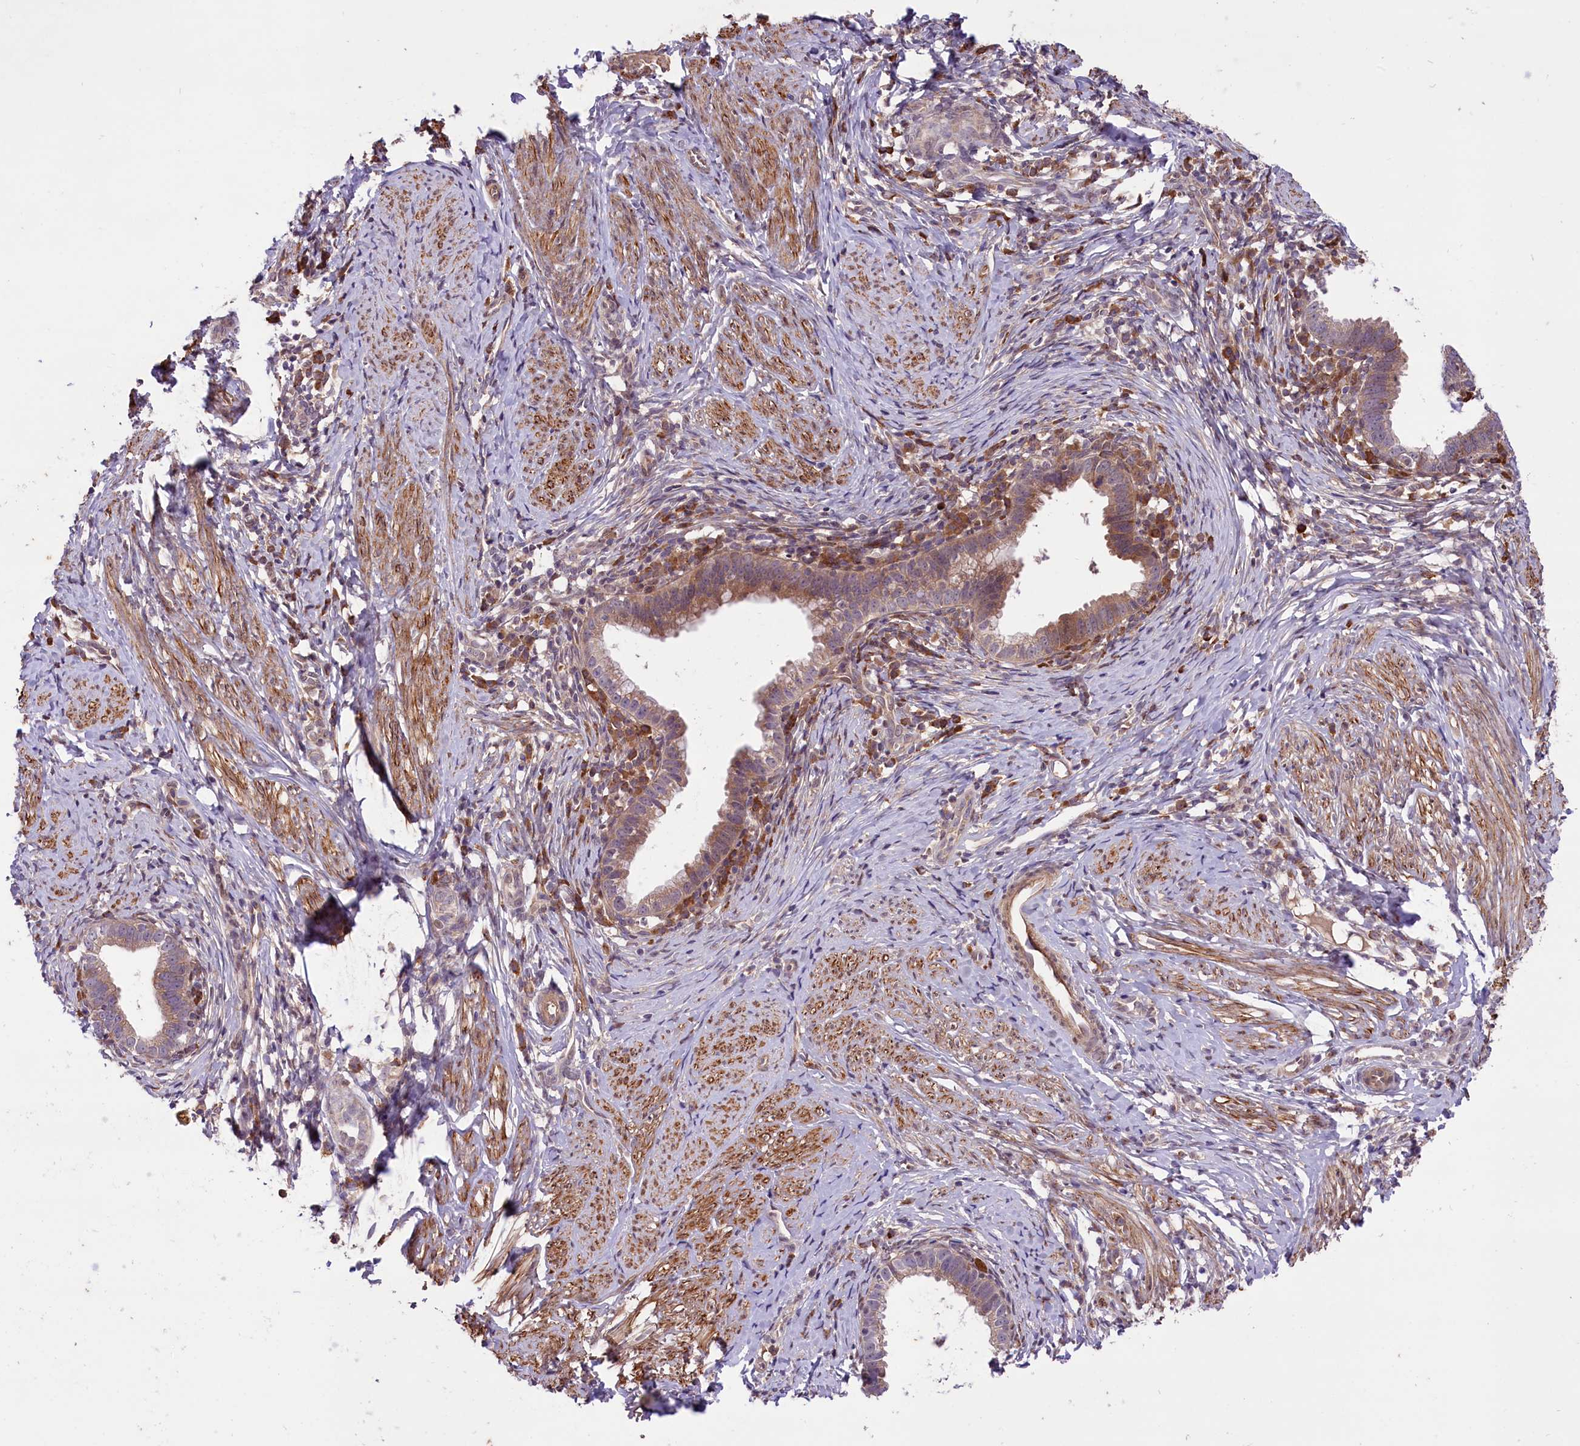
{"staining": {"intensity": "moderate", "quantity": ">75%", "location": "cytoplasmic/membranous"}, "tissue": "cervical cancer", "cell_type": "Tumor cells", "image_type": "cancer", "snomed": [{"axis": "morphology", "description": "Adenocarcinoma, NOS"}, {"axis": "topography", "description": "Cervix"}], "caption": "There is medium levels of moderate cytoplasmic/membranous positivity in tumor cells of cervical cancer (adenocarcinoma), as demonstrated by immunohistochemical staining (brown color).", "gene": "HDAC5", "patient": {"sex": "female", "age": 36}}